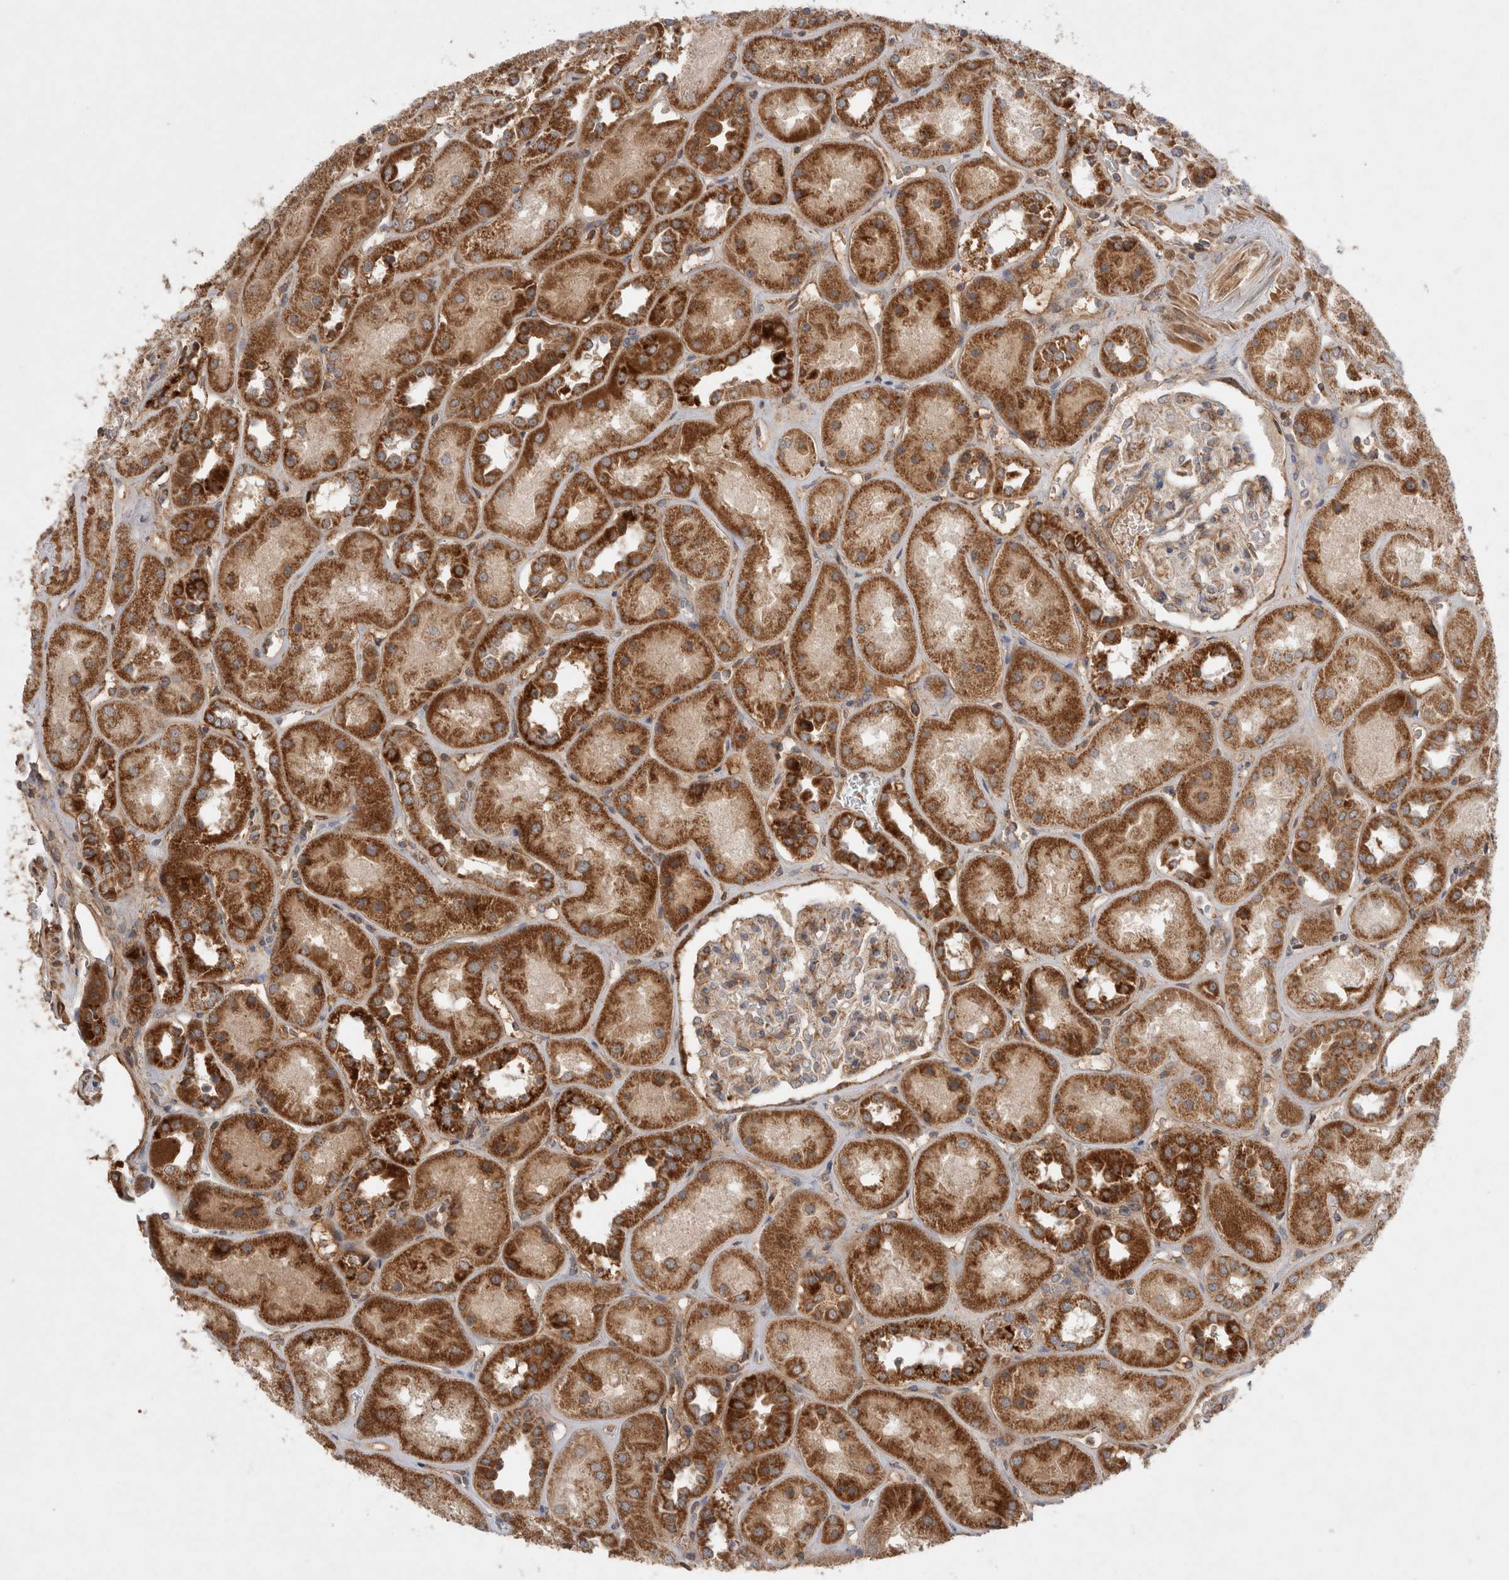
{"staining": {"intensity": "moderate", "quantity": "25%-75%", "location": "cytoplasmic/membranous"}, "tissue": "kidney", "cell_type": "Cells in glomeruli", "image_type": "normal", "snomed": [{"axis": "morphology", "description": "Normal tissue, NOS"}, {"axis": "topography", "description": "Kidney"}], "caption": "Protein positivity by IHC displays moderate cytoplasmic/membranous staining in approximately 25%-75% of cells in glomeruli in normal kidney.", "gene": "MRPS28", "patient": {"sex": "male", "age": 70}}